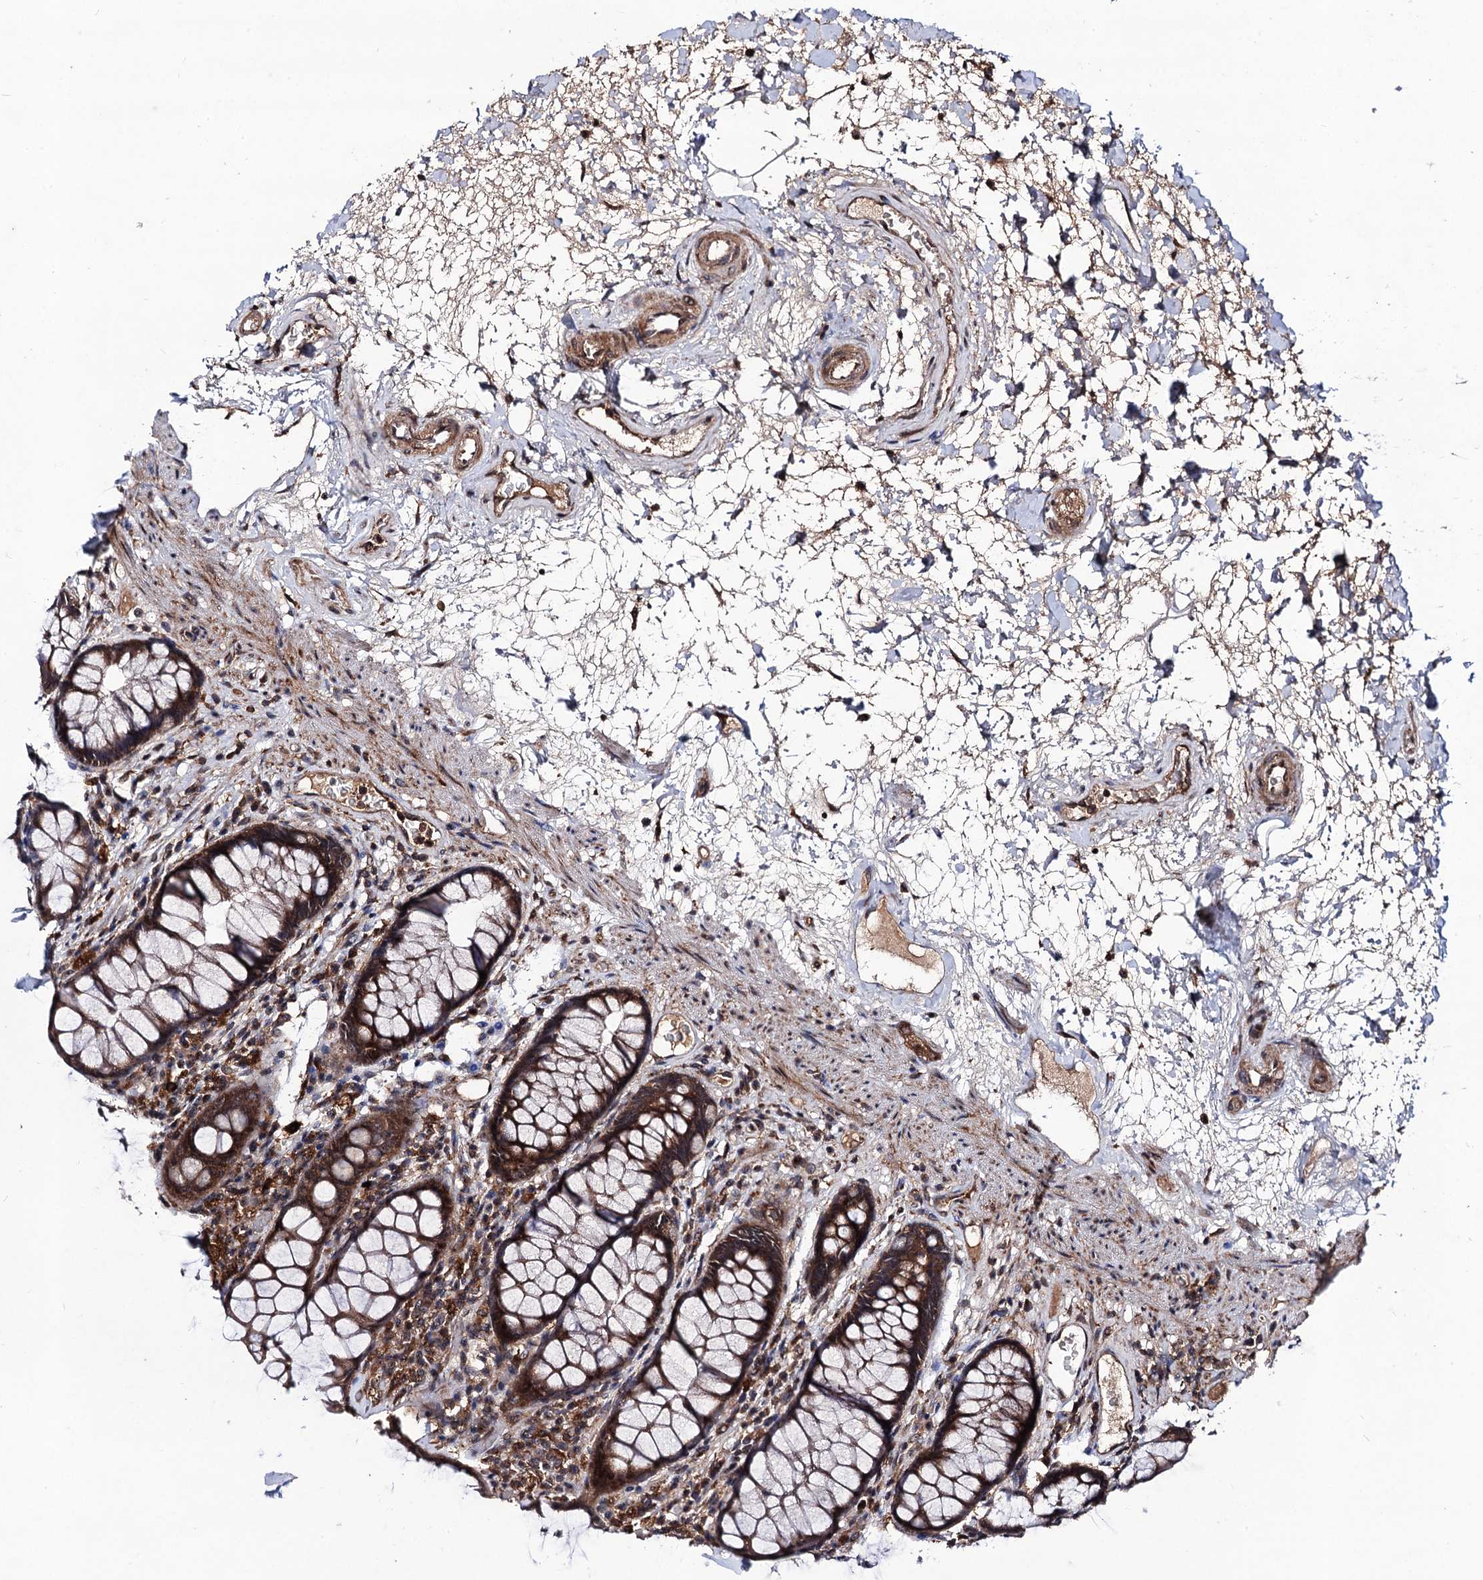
{"staining": {"intensity": "moderate", "quantity": ">75%", "location": "cytoplasmic/membranous"}, "tissue": "rectum", "cell_type": "Glandular cells", "image_type": "normal", "snomed": [{"axis": "morphology", "description": "Normal tissue, NOS"}, {"axis": "topography", "description": "Rectum"}], "caption": "Unremarkable rectum demonstrates moderate cytoplasmic/membranous expression in about >75% of glandular cells.", "gene": "KXD1", "patient": {"sex": "male", "age": 64}}